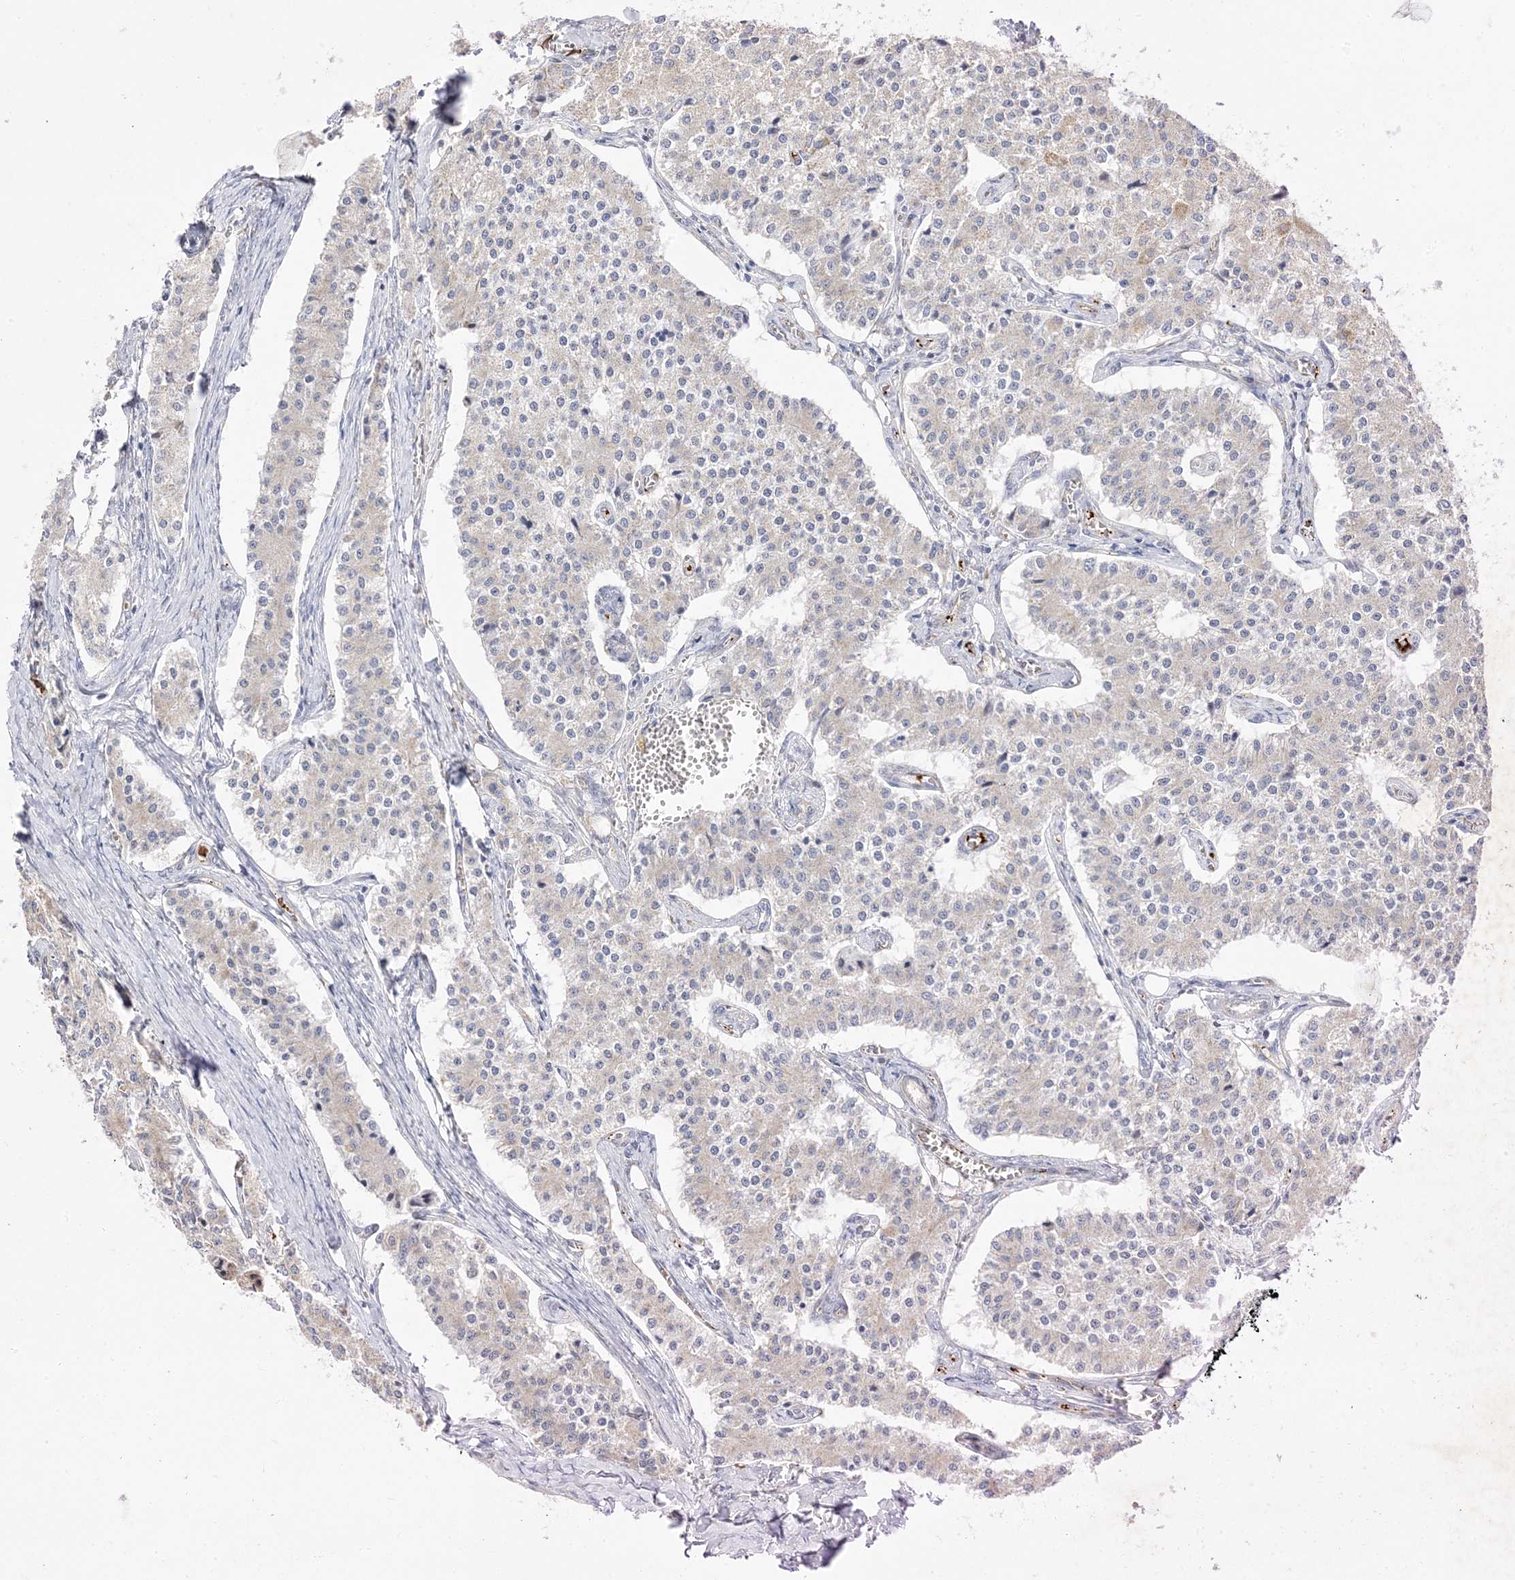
{"staining": {"intensity": "negative", "quantity": "none", "location": "none"}, "tissue": "carcinoid", "cell_type": "Tumor cells", "image_type": "cancer", "snomed": [{"axis": "morphology", "description": "Carcinoid, malignant, NOS"}, {"axis": "topography", "description": "Colon"}], "caption": "Malignant carcinoid was stained to show a protein in brown. There is no significant staining in tumor cells.", "gene": "TRANK1", "patient": {"sex": "female", "age": 52}}